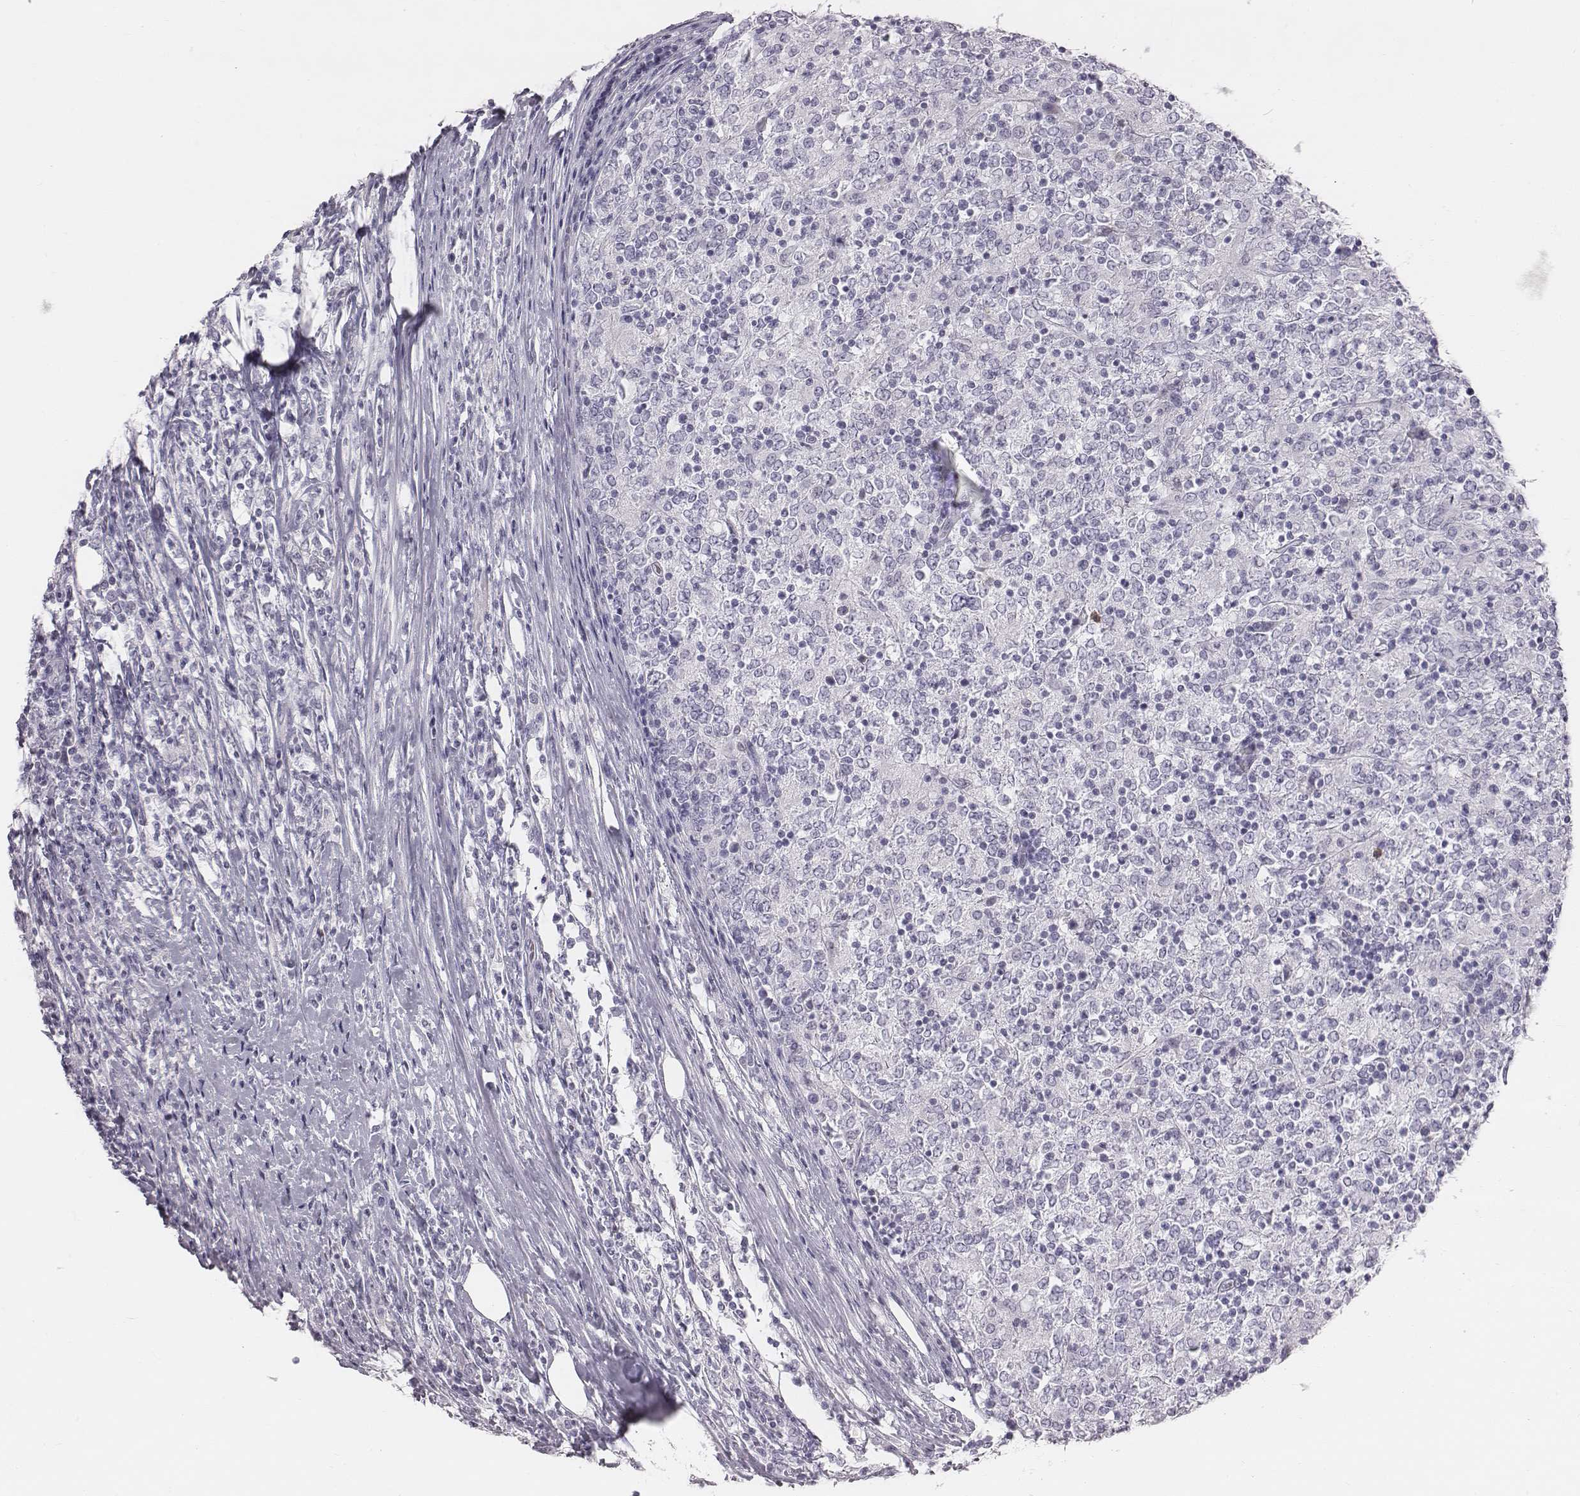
{"staining": {"intensity": "negative", "quantity": "none", "location": "none"}, "tissue": "lymphoma", "cell_type": "Tumor cells", "image_type": "cancer", "snomed": [{"axis": "morphology", "description": "Malignant lymphoma, non-Hodgkin's type, High grade"}, {"axis": "topography", "description": "Lymph node"}], "caption": "Immunohistochemistry (IHC) image of neoplastic tissue: lymphoma stained with DAB (3,3'-diaminobenzidine) shows no significant protein expression in tumor cells.", "gene": "C6orf58", "patient": {"sex": "female", "age": 84}}